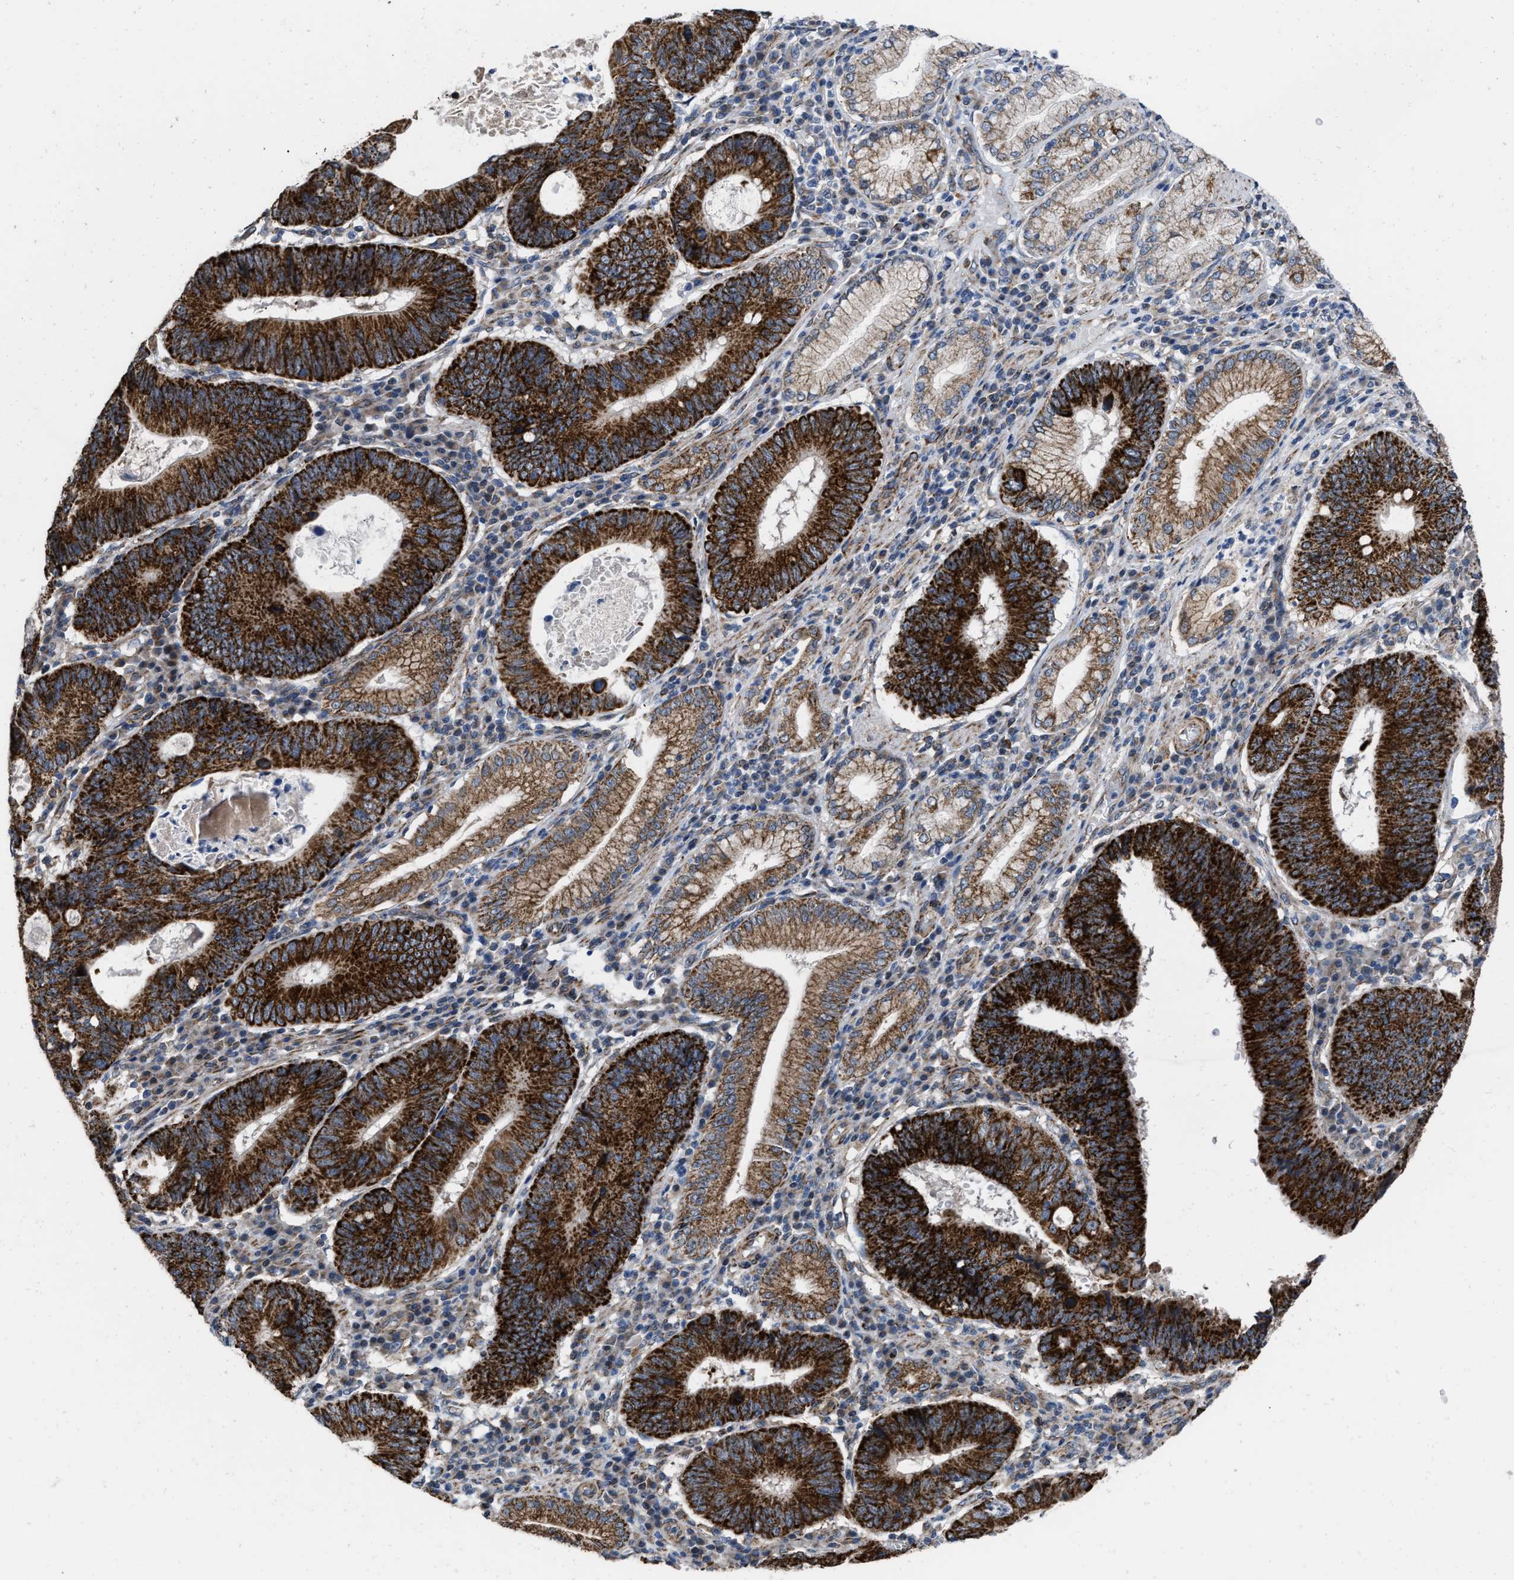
{"staining": {"intensity": "strong", "quantity": ">75%", "location": "cytoplasmic/membranous"}, "tissue": "stomach cancer", "cell_type": "Tumor cells", "image_type": "cancer", "snomed": [{"axis": "morphology", "description": "Adenocarcinoma, NOS"}, {"axis": "topography", "description": "Stomach"}], "caption": "Protein expression analysis of human adenocarcinoma (stomach) reveals strong cytoplasmic/membranous expression in approximately >75% of tumor cells. The protein of interest is shown in brown color, while the nuclei are stained blue.", "gene": "AKAP1", "patient": {"sex": "male", "age": 59}}